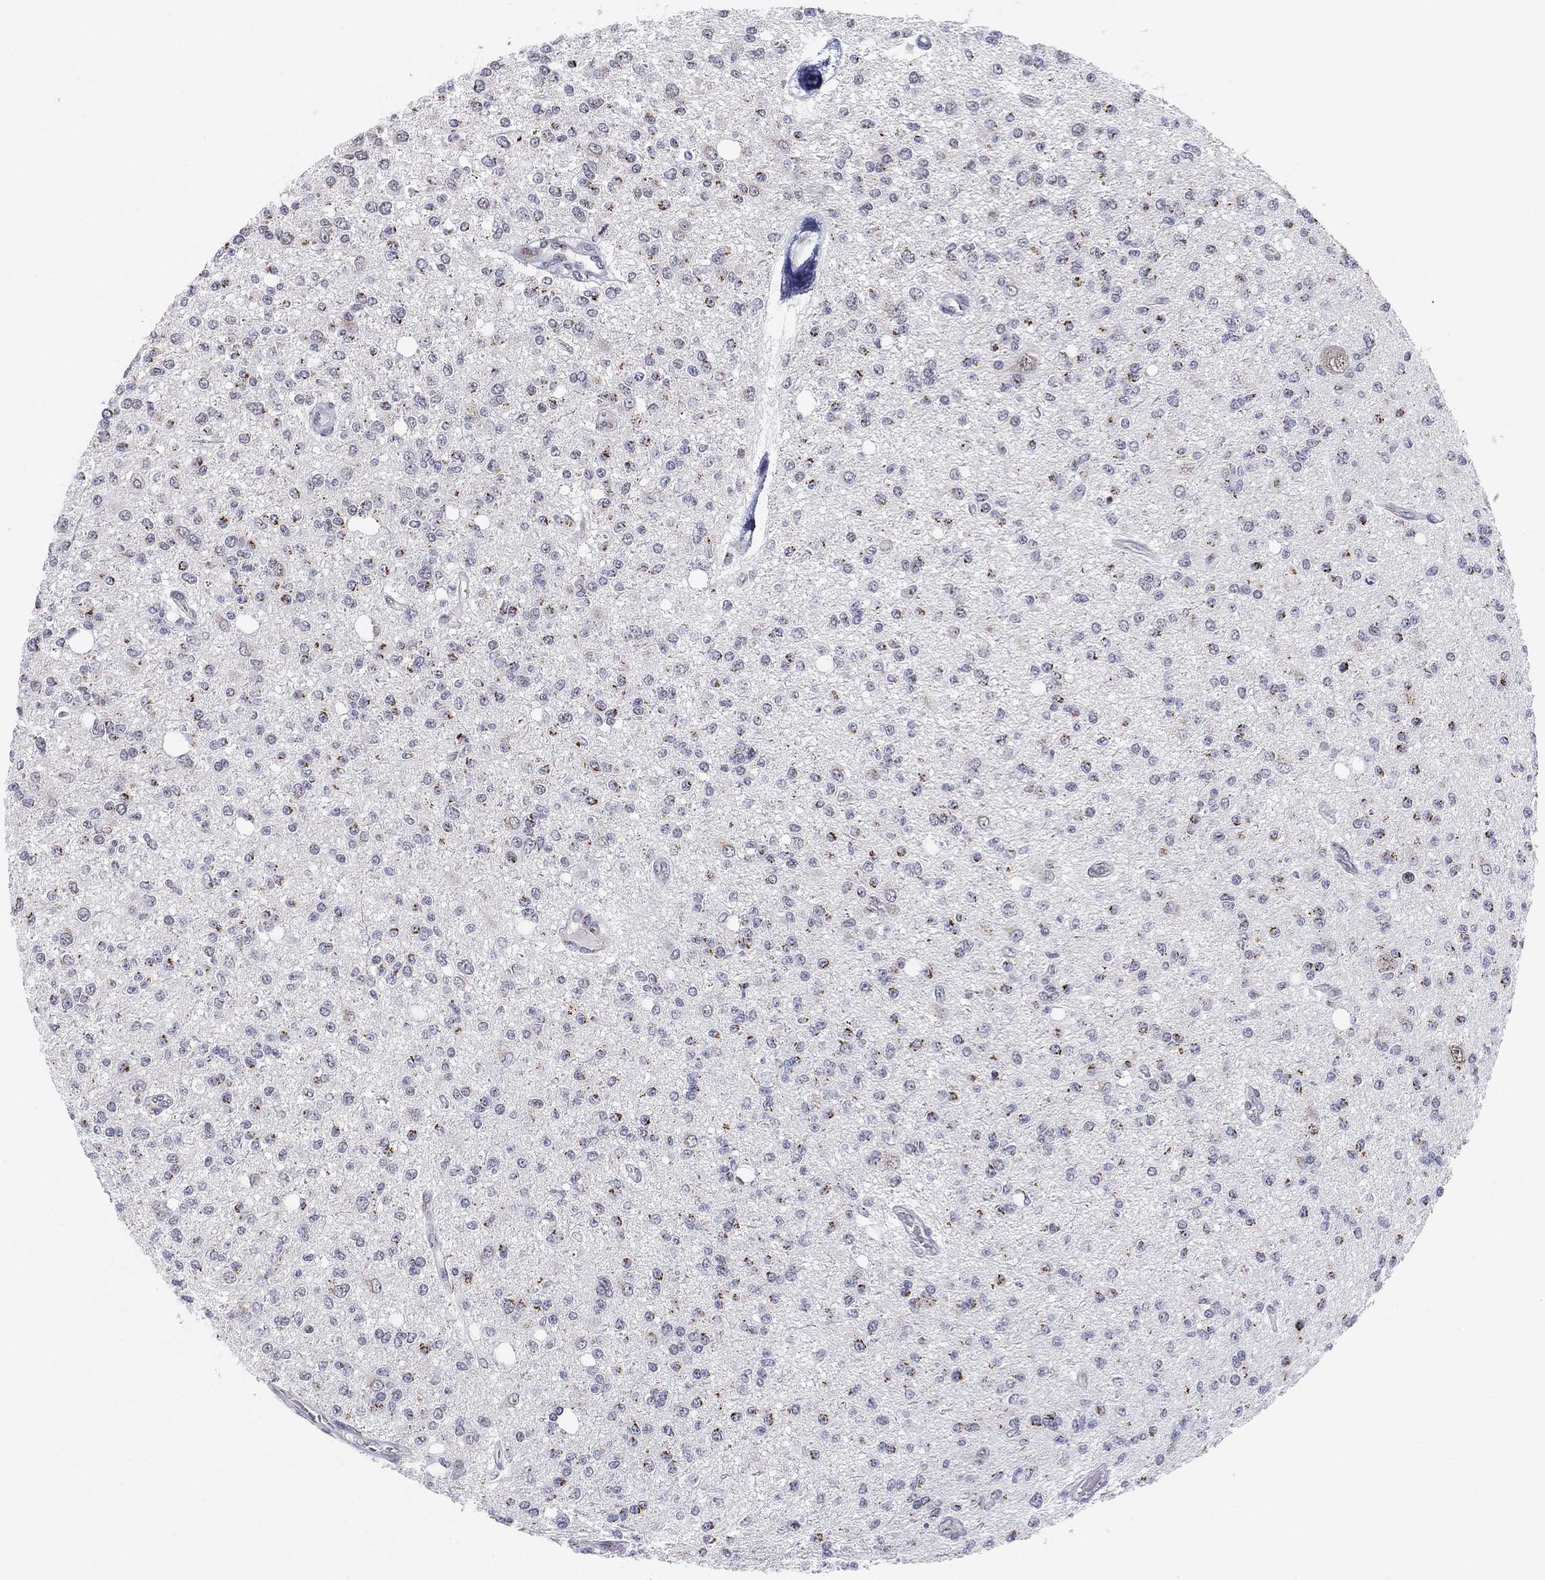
{"staining": {"intensity": "negative", "quantity": "none", "location": "none"}, "tissue": "glioma", "cell_type": "Tumor cells", "image_type": "cancer", "snomed": [{"axis": "morphology", "description": "Glioma, malignant, Low grade"}, {"axis": "topography", "description": "Brain"}], "caption": "The immunohistochemistry micrograph has no significant positivity in tumor cells of low-grade glioma (malignant) tissue.", "gene": "CD177", "patient": {"sex": "male", "age": 67}}